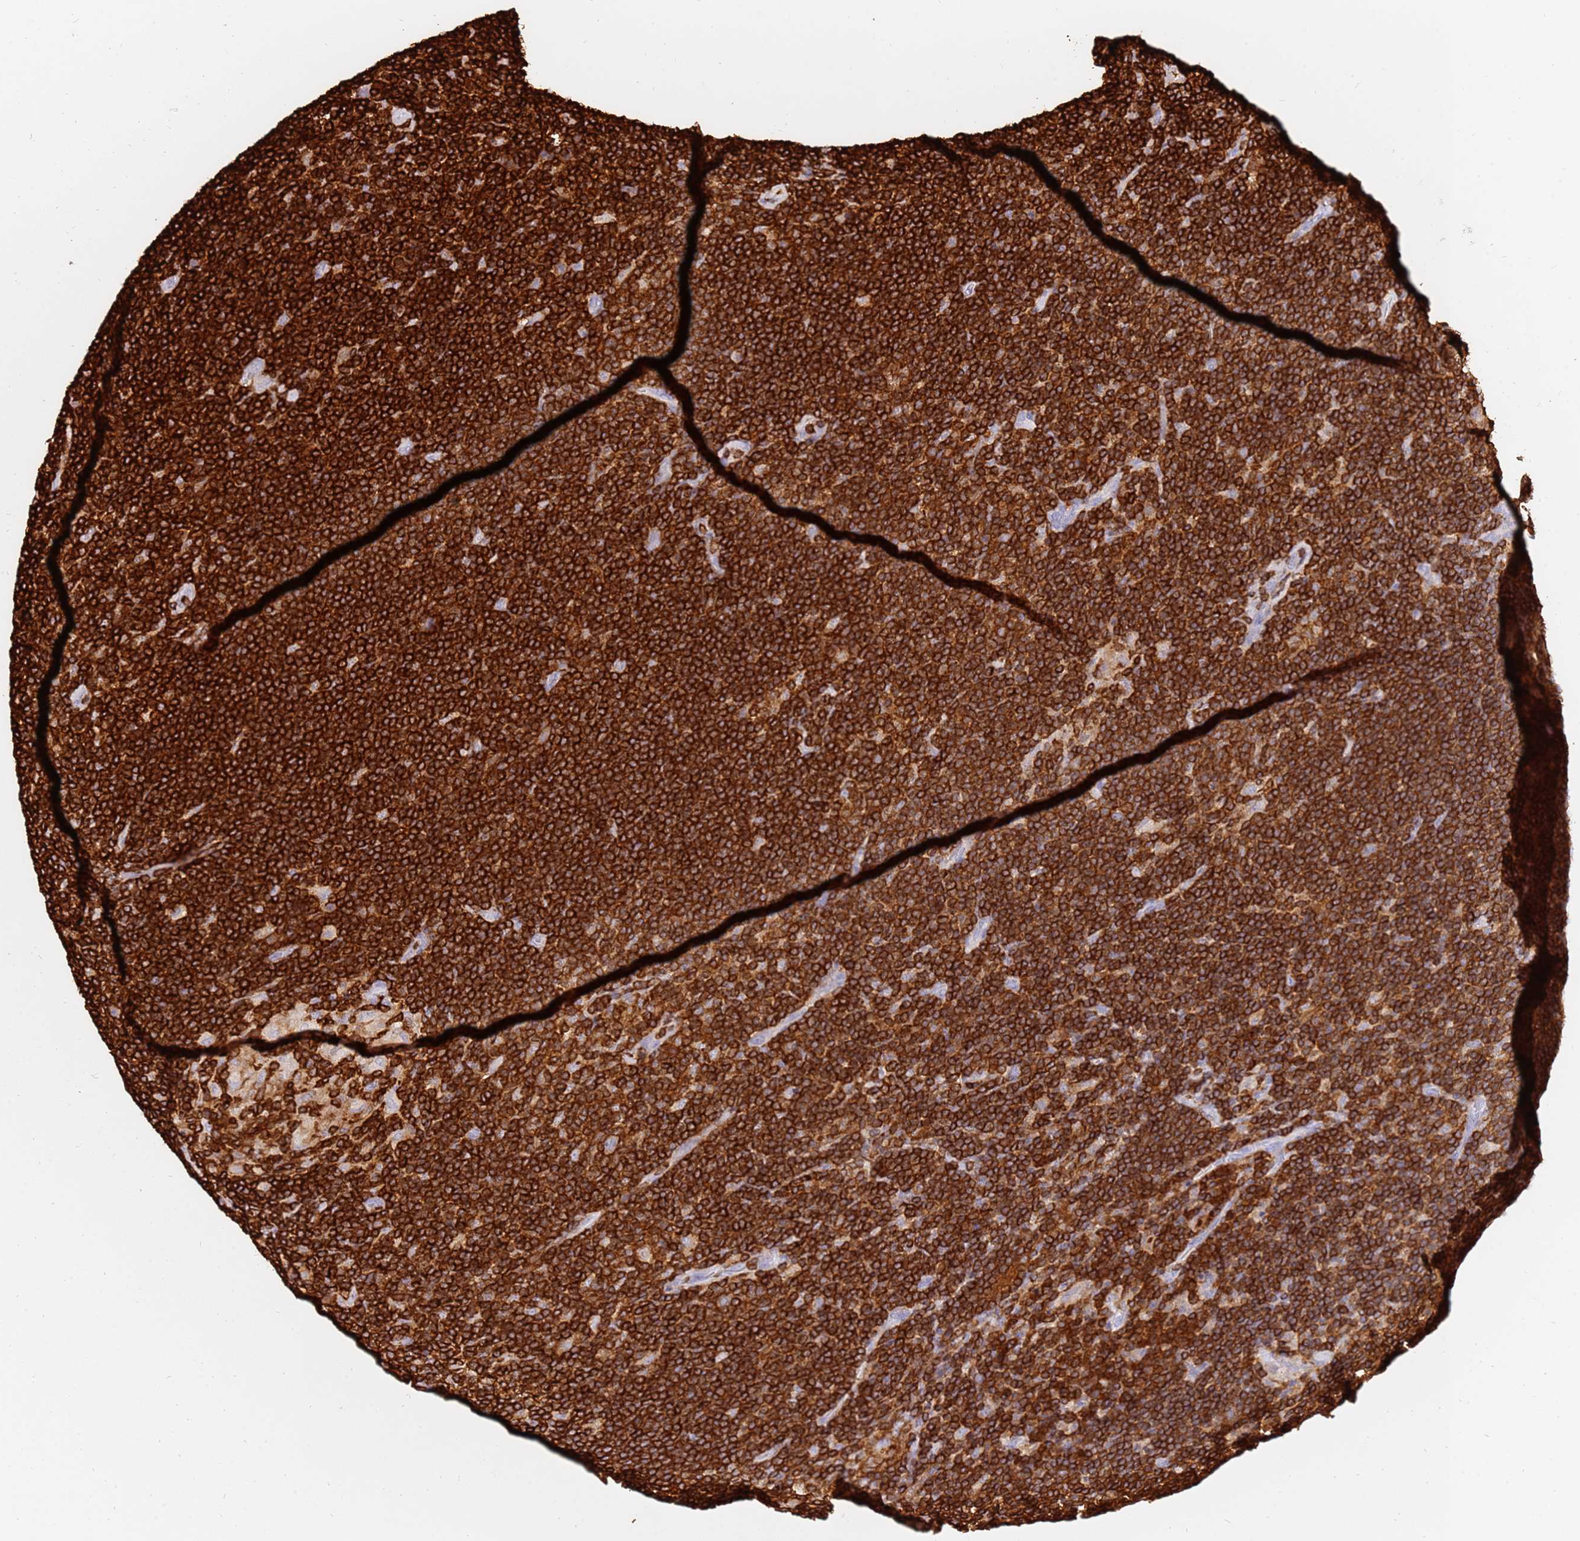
{"staining": {"intensity": "weak", "quantity": ">75%", "location": "cytoplasmic/membranous"}, "tissue": "lymphoma", "cell_type": "Tumor cells", "image_type": "cancer", "snomed": [{"axis": "morphology", "description": "Hodgkin's disease, NOS"}, {"axis": "topography", "description": "Lymph node"}], "caption": "An image showing weak cytoplasmic/membranous staining in about >75% of tumor cells in lymphoma, as visualized by brown immunohistochemical staining.", "gene": "CORO1A", "patient": {"sex": "female", "age": 57}}